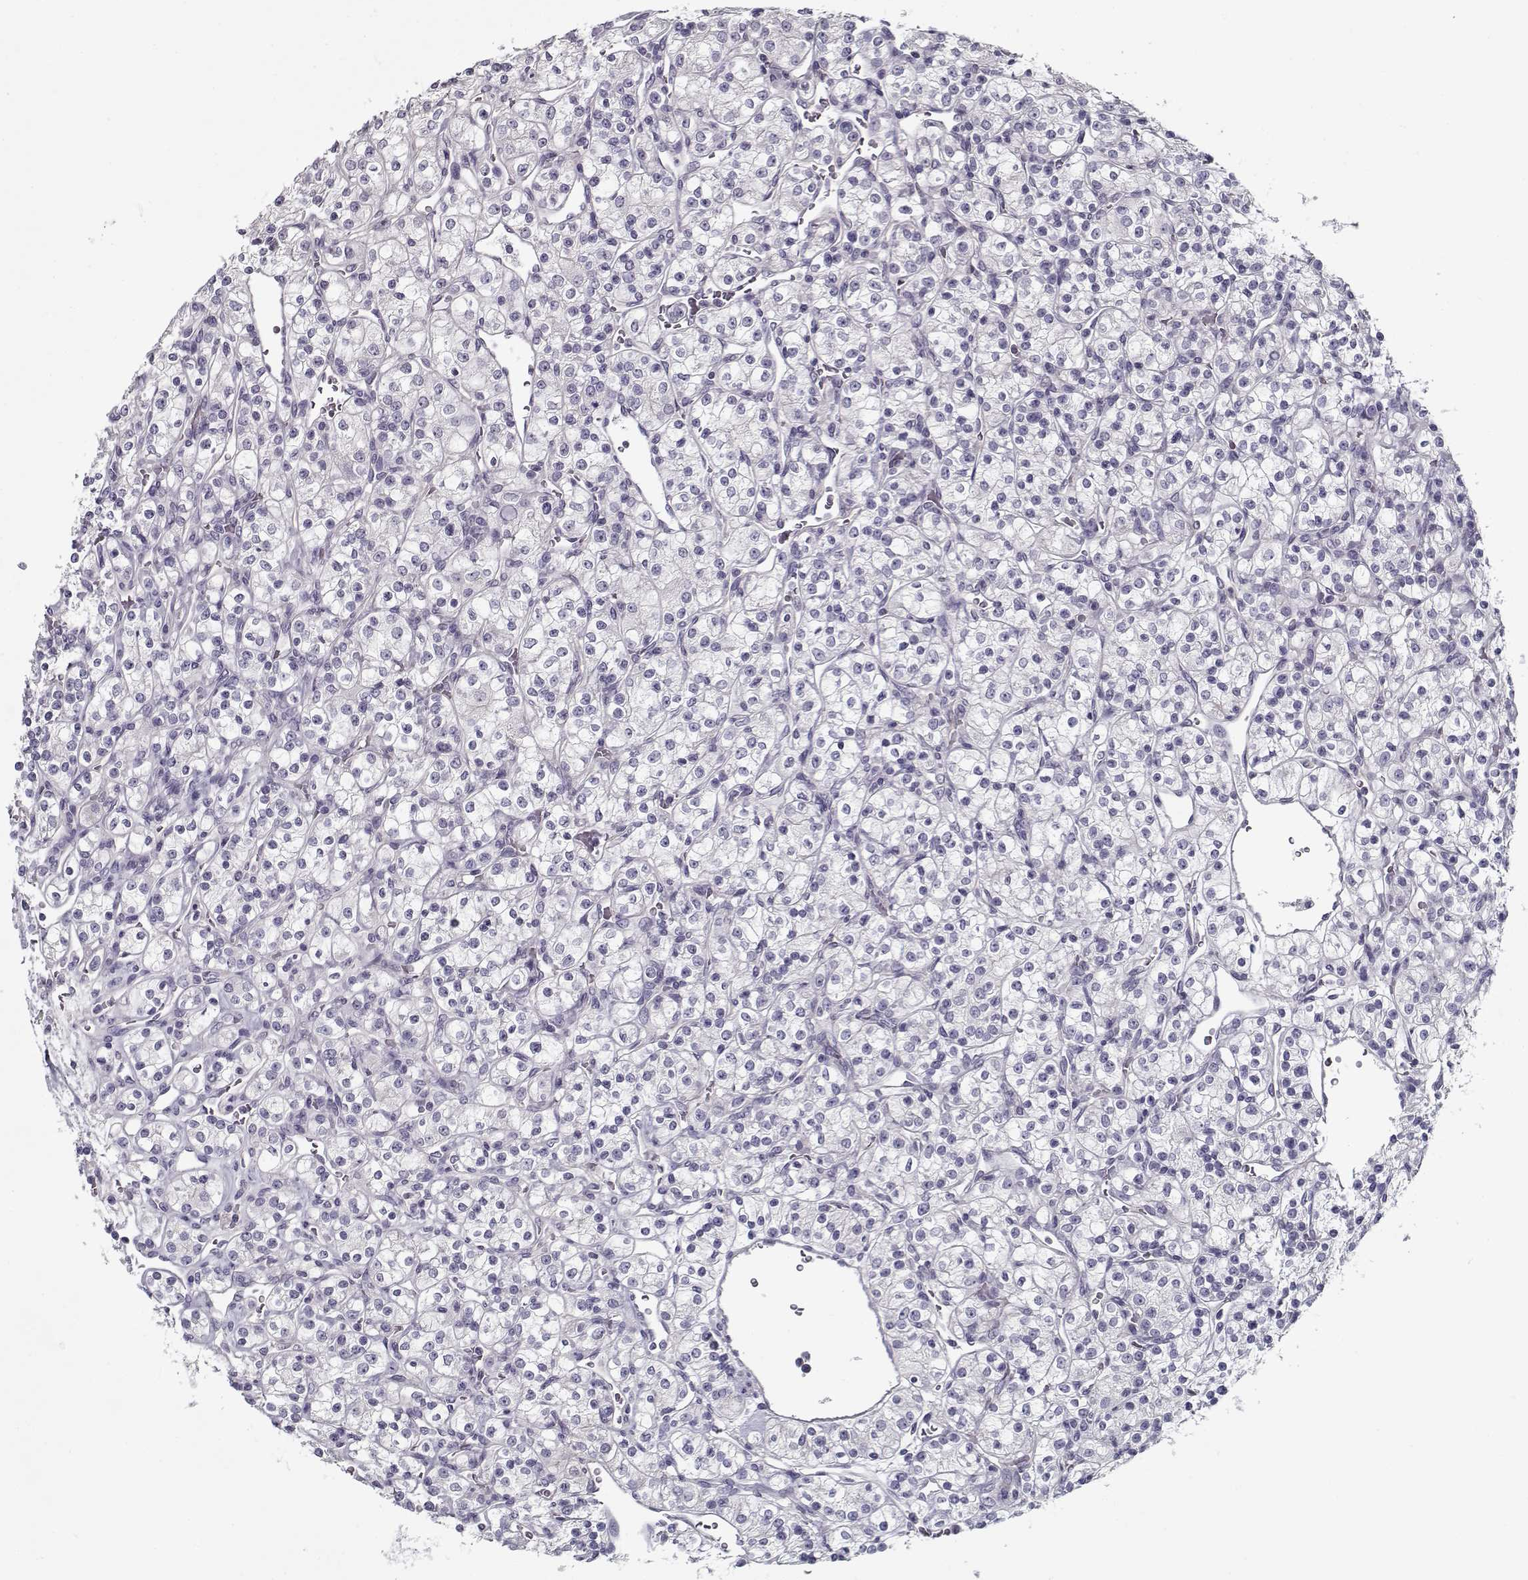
{"staining": {"intensity": "negative", "quantity": "none", "location": "none"}, "tissue": "renal cancer", "cell_type": "Tumor cells", "image_type": "cancer", "snomed": [{"axis": "morphology", "description": "Adenocarcinoma, NOS"}, {"axis": "topography", "description": "Kidney"}], "caption": "DAB immunohistochemical staining of adenocarcinoma (renal) exhibits no significant expression in tumor cells.", "gene": "CCDC136", "patient": {"sex": "male", "age": 77}}